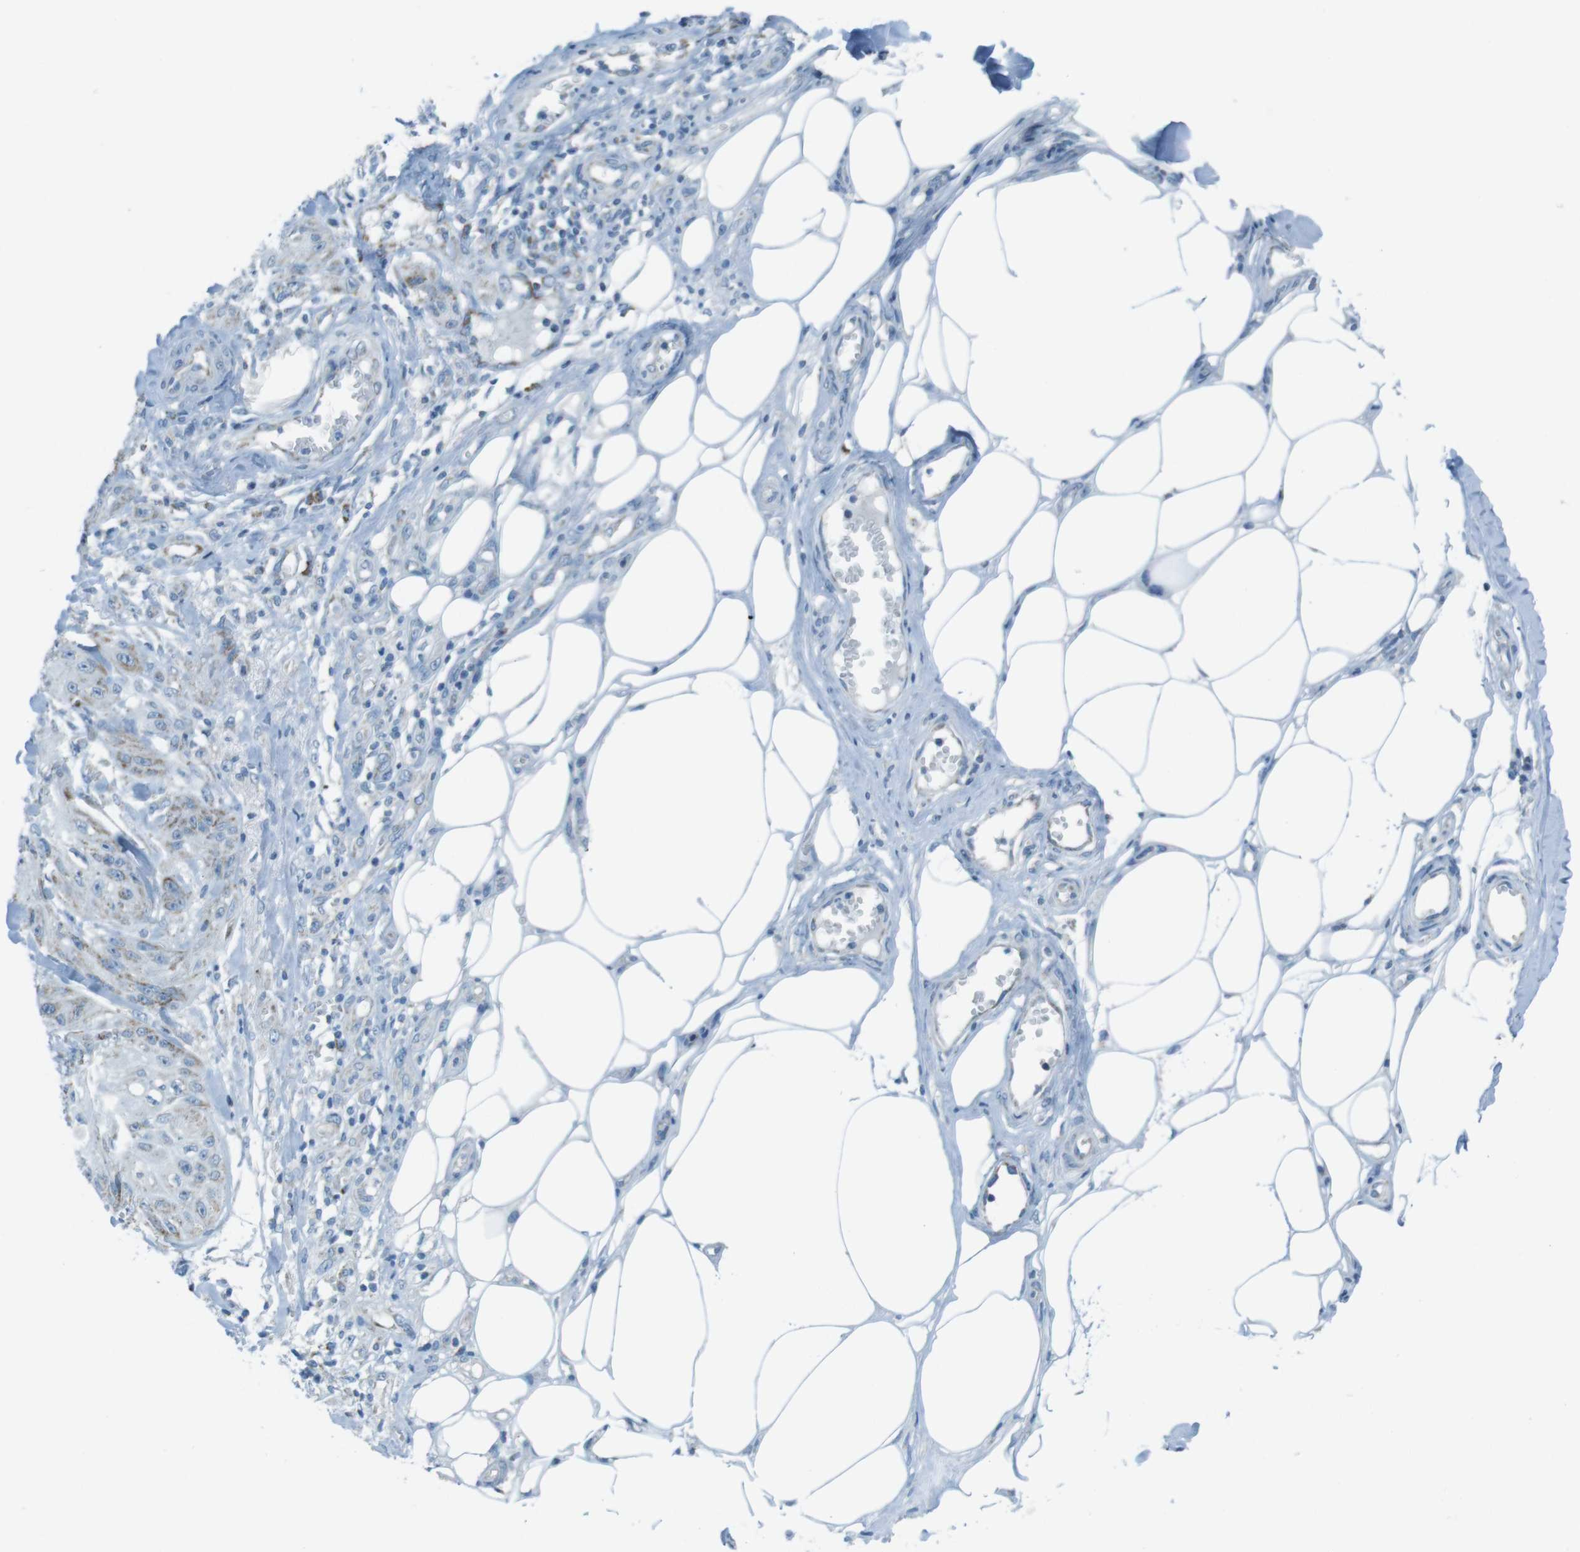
{"staining": {"intensity": "moderate", "quantity": "25%-75%", "location": "cytoplasmic/membranous"}, "tissue": "skin cancer", "cell_type": "Tumor cells", "image_type": "cancer", "snomed": [{"axis": "morphology", "description": "Squamous cell carcinoma, NOS"}, {"axis": "topography", "description": "Skin"}], "caption": "Protein staining of skin squamous cell carcinoma tissue shows moderate cytoplasmic/membranous positivity in about 25%-75% of tumor cells.", "gene": "DNAJA3", "patient": {"sex": "male", "age": 74}}